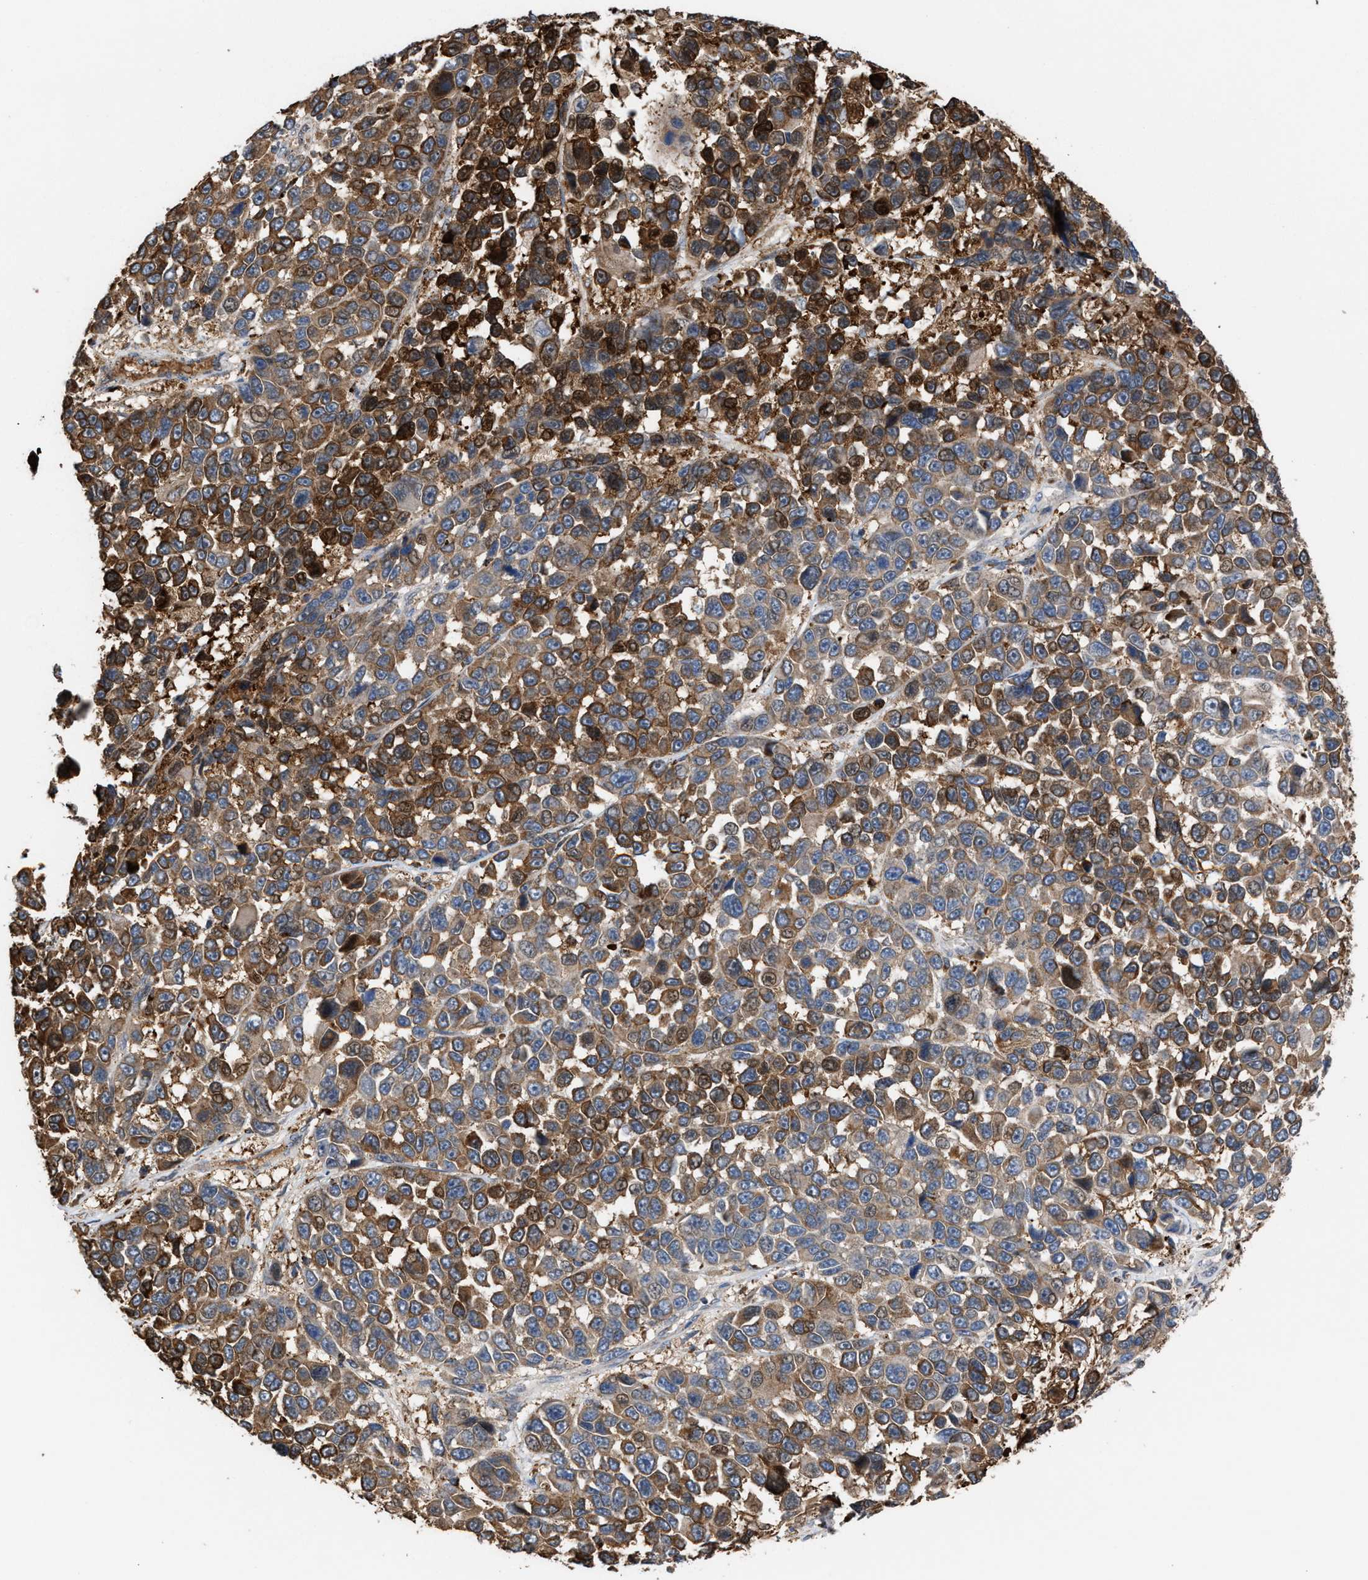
{"staining": {"intensity": "strong", "quantity": ">75%", "location": "cytoplasmic/membranous"}, "tissue": "melanoma", "cell_type": "Tumor cells", "image_type": "cancer", "snomed": [{"axis": "morphology", "description": "Malignant melanoma, NOS"}, {"axis": "topography", "description": "Skin"}], "caption": "Strong cytoplasmic/membranous expression is seen in approximately >75% of tumor cells in melanoma. Immunohistochemistry (ihc) stains the protein of interest in brown and the nuclei are stained blue.", "gene": "ELMO3", "patient": {"sex": "male", "age": 53}}